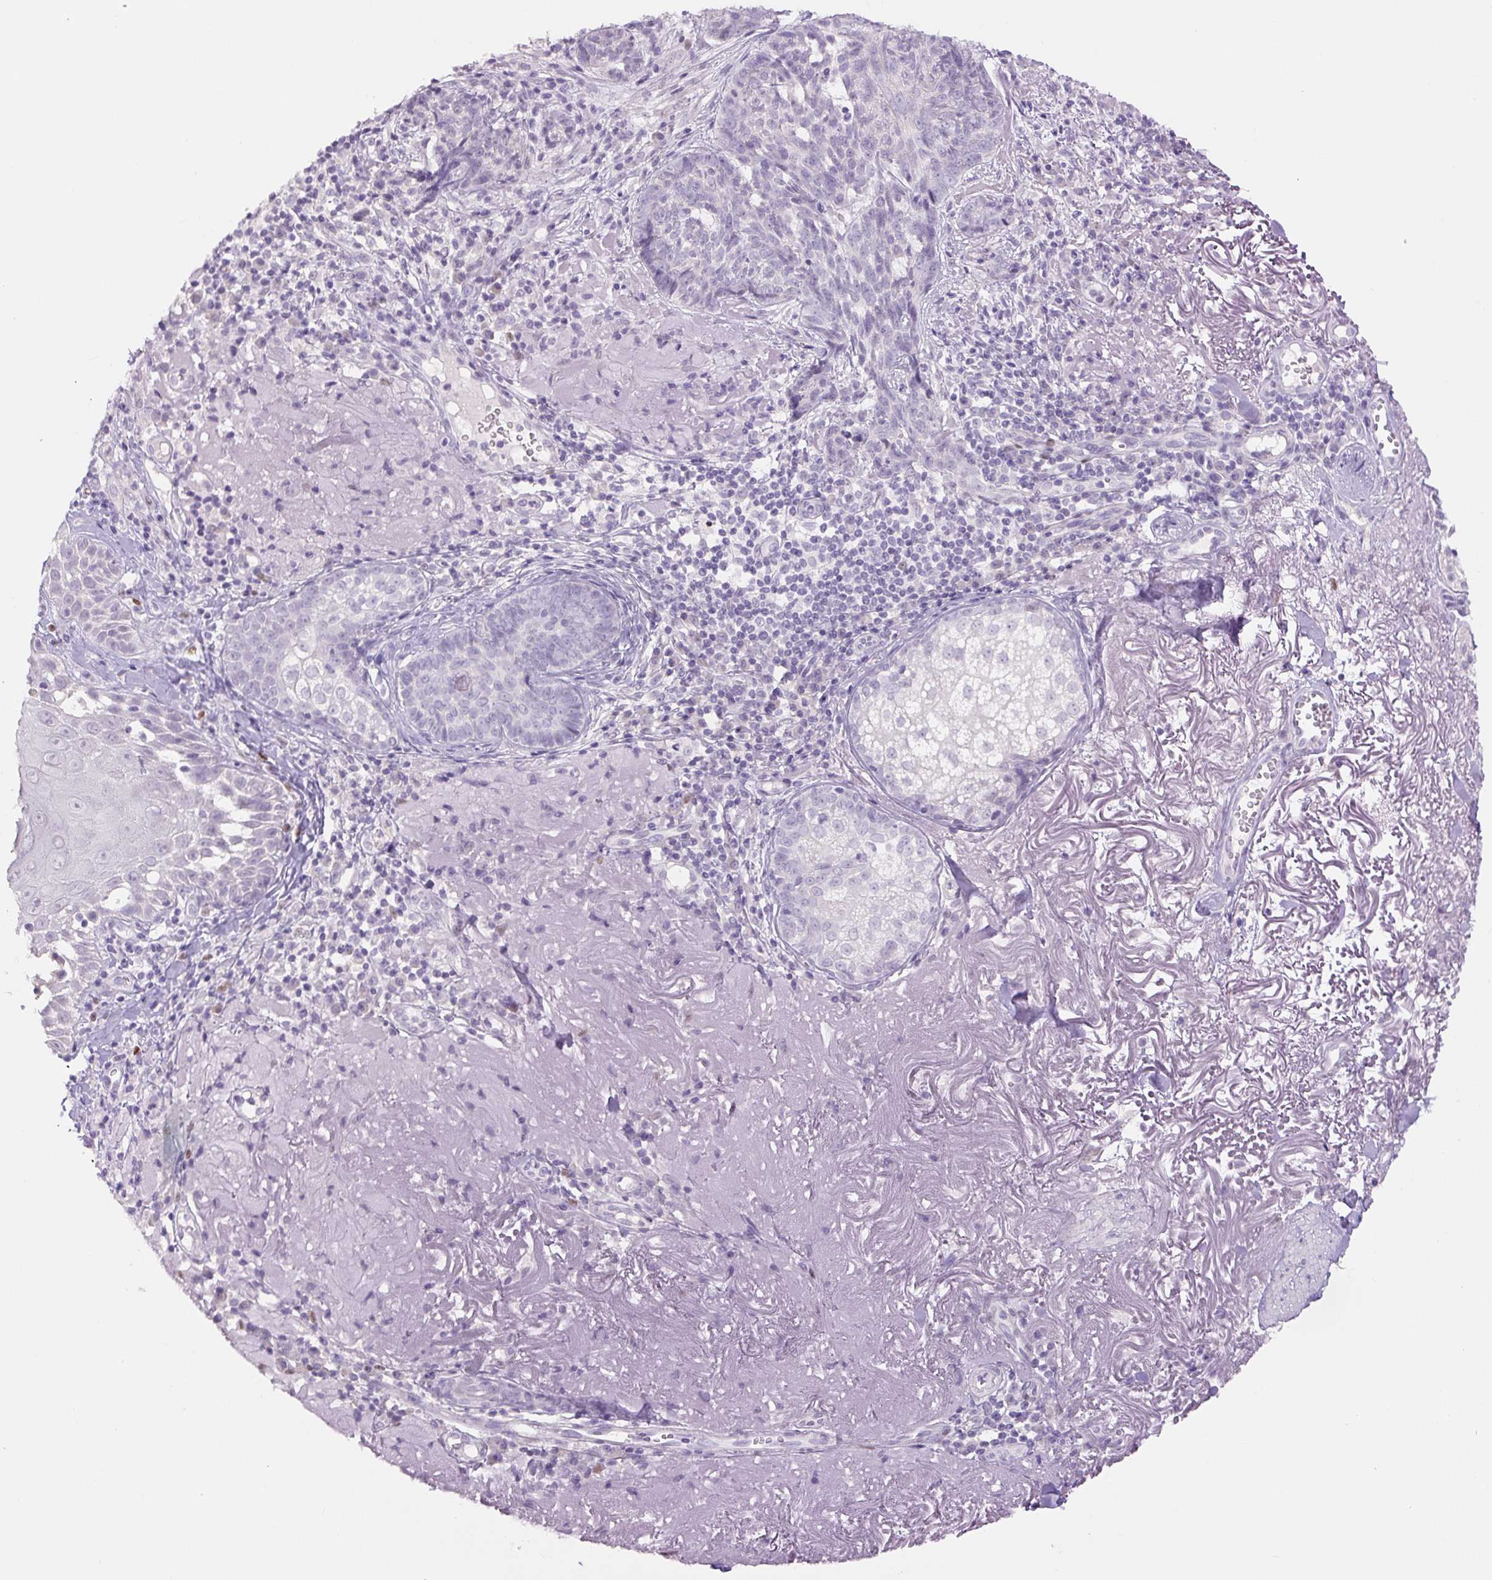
{"staining": {"intensity": "negative", "quantity": "none", "location": "none"}, "tissue": "skin cancer", "cell_type": "Tumor cells", "image_type": "cancer", "snomed": [{"axis": "morphology", "description": "Basal cell carcinoma"}, {"axis": "topography", "description": "Skin"}, {"axis": "topography", "description": "Skin of face"}], "caption": "Human basal cell carcinoma (skin) stained for a protein using IHC reveals no staining in tumor cells.", "gene": "SIX1", "patient": {"sex": "female", "age": 95}}